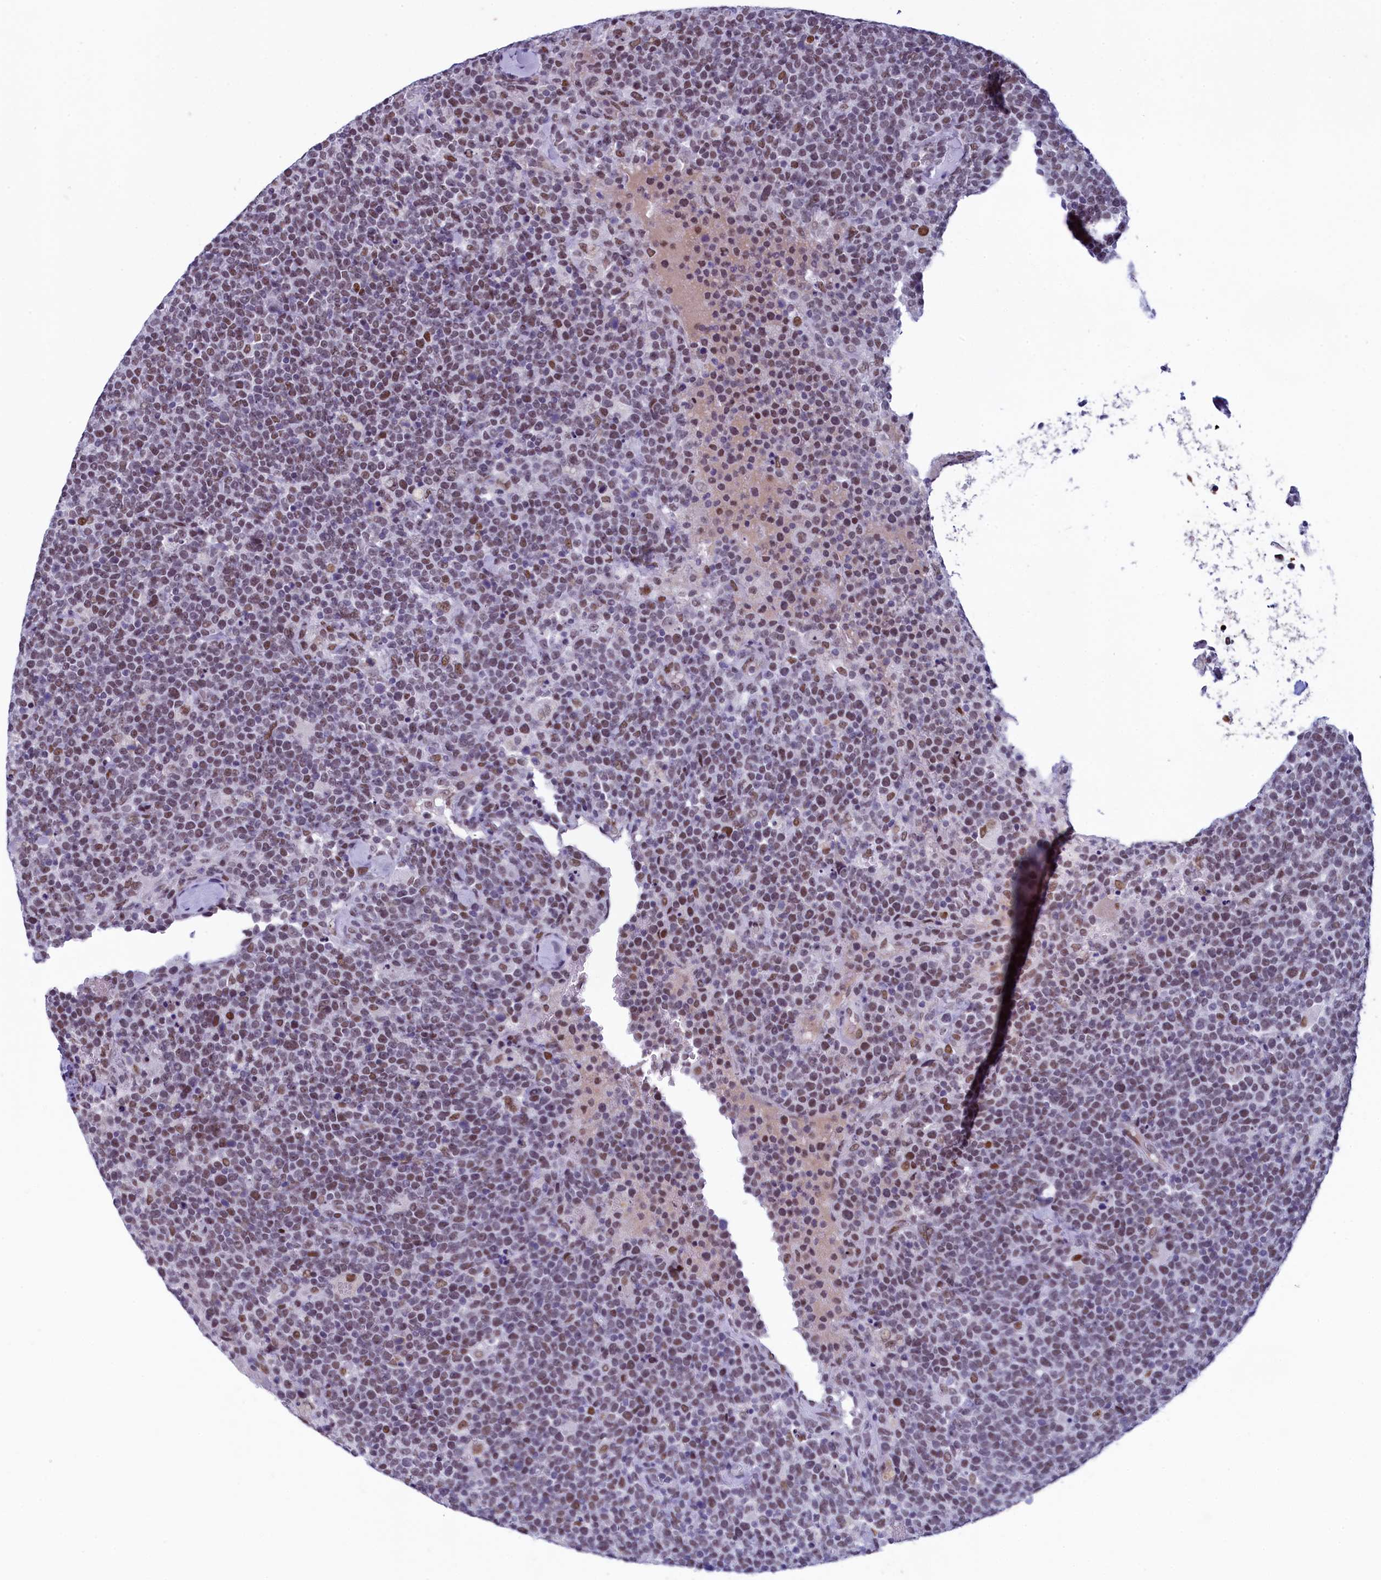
{"staining": {"intensity": "moderate", "quantity": "25%-75%", "location": "nuclear"}, "tissue": "lymphoma", "cell_type": "Tumor cells", "image_type": "cancer", "snomed": [{"axis": "morphology", "description": "Malignant lymphoma, non-Hodgkin's type, High grade"}, {"axis": "topography", "description": "Lymph node"}], "caption": "Lymphoma was stained to show a protein in brown. There is medium levels of moderate nuclear expression in approximately 25%-75% of tumor cells.", "gene": "SUGP2", "patient": {"sex": "male", "age": 61}}